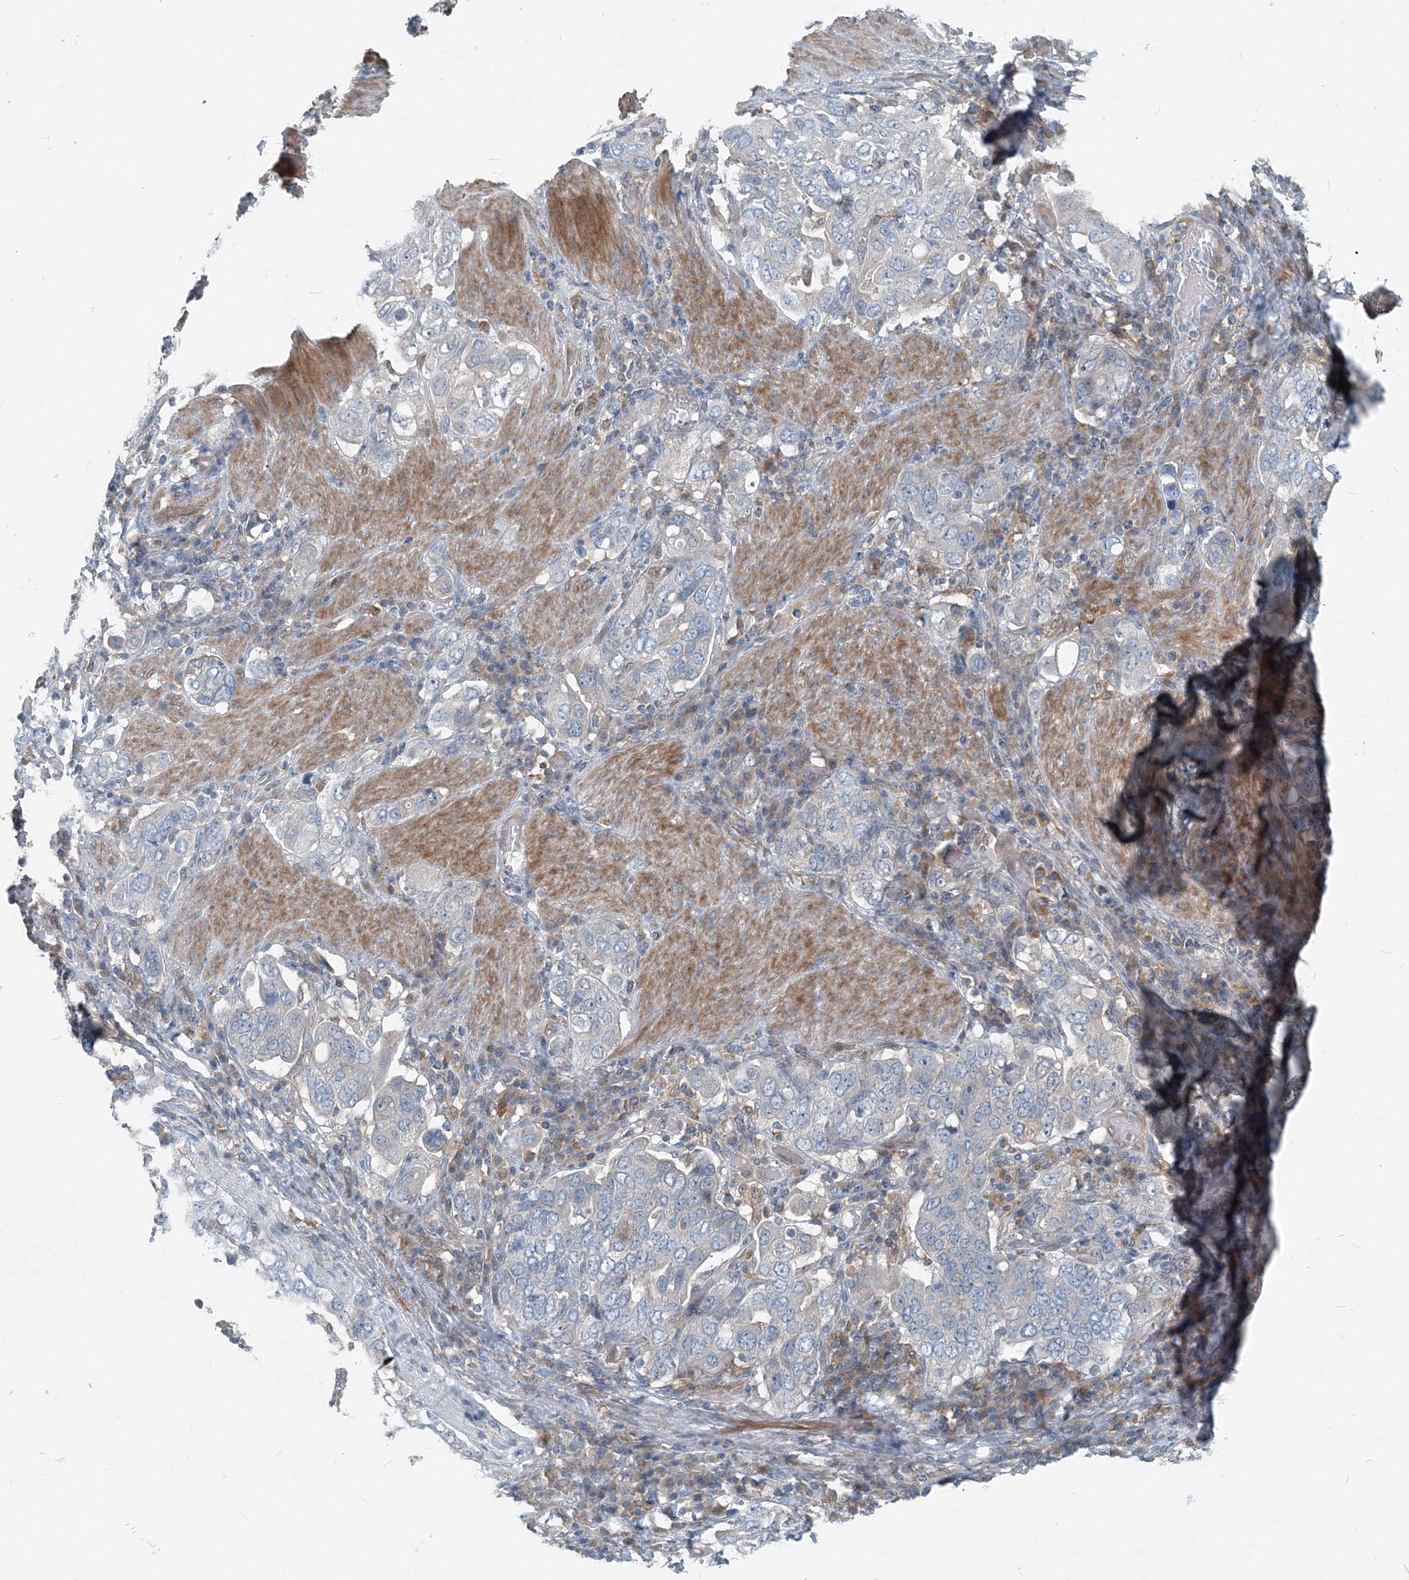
{"staining": {"intensity": "negative", "quantity": "none", "location": "none"}, "tissue": "stomach cancer", "cell_type": "Tumor cells", "image_type": "cancer", "snomed": [{"axis": "morphology", "description": "Adenocarcinoma, NOS"}, {"axis": "topography", "description": "Stomach, upper"}], "caption": "Stomach cancer (adenocarcinoma) was stained to show a protein in brown. There is no significant positivity in tumor cells.", "gene": "ARMH1", "patient": {"sex": "male", "age": 62}}